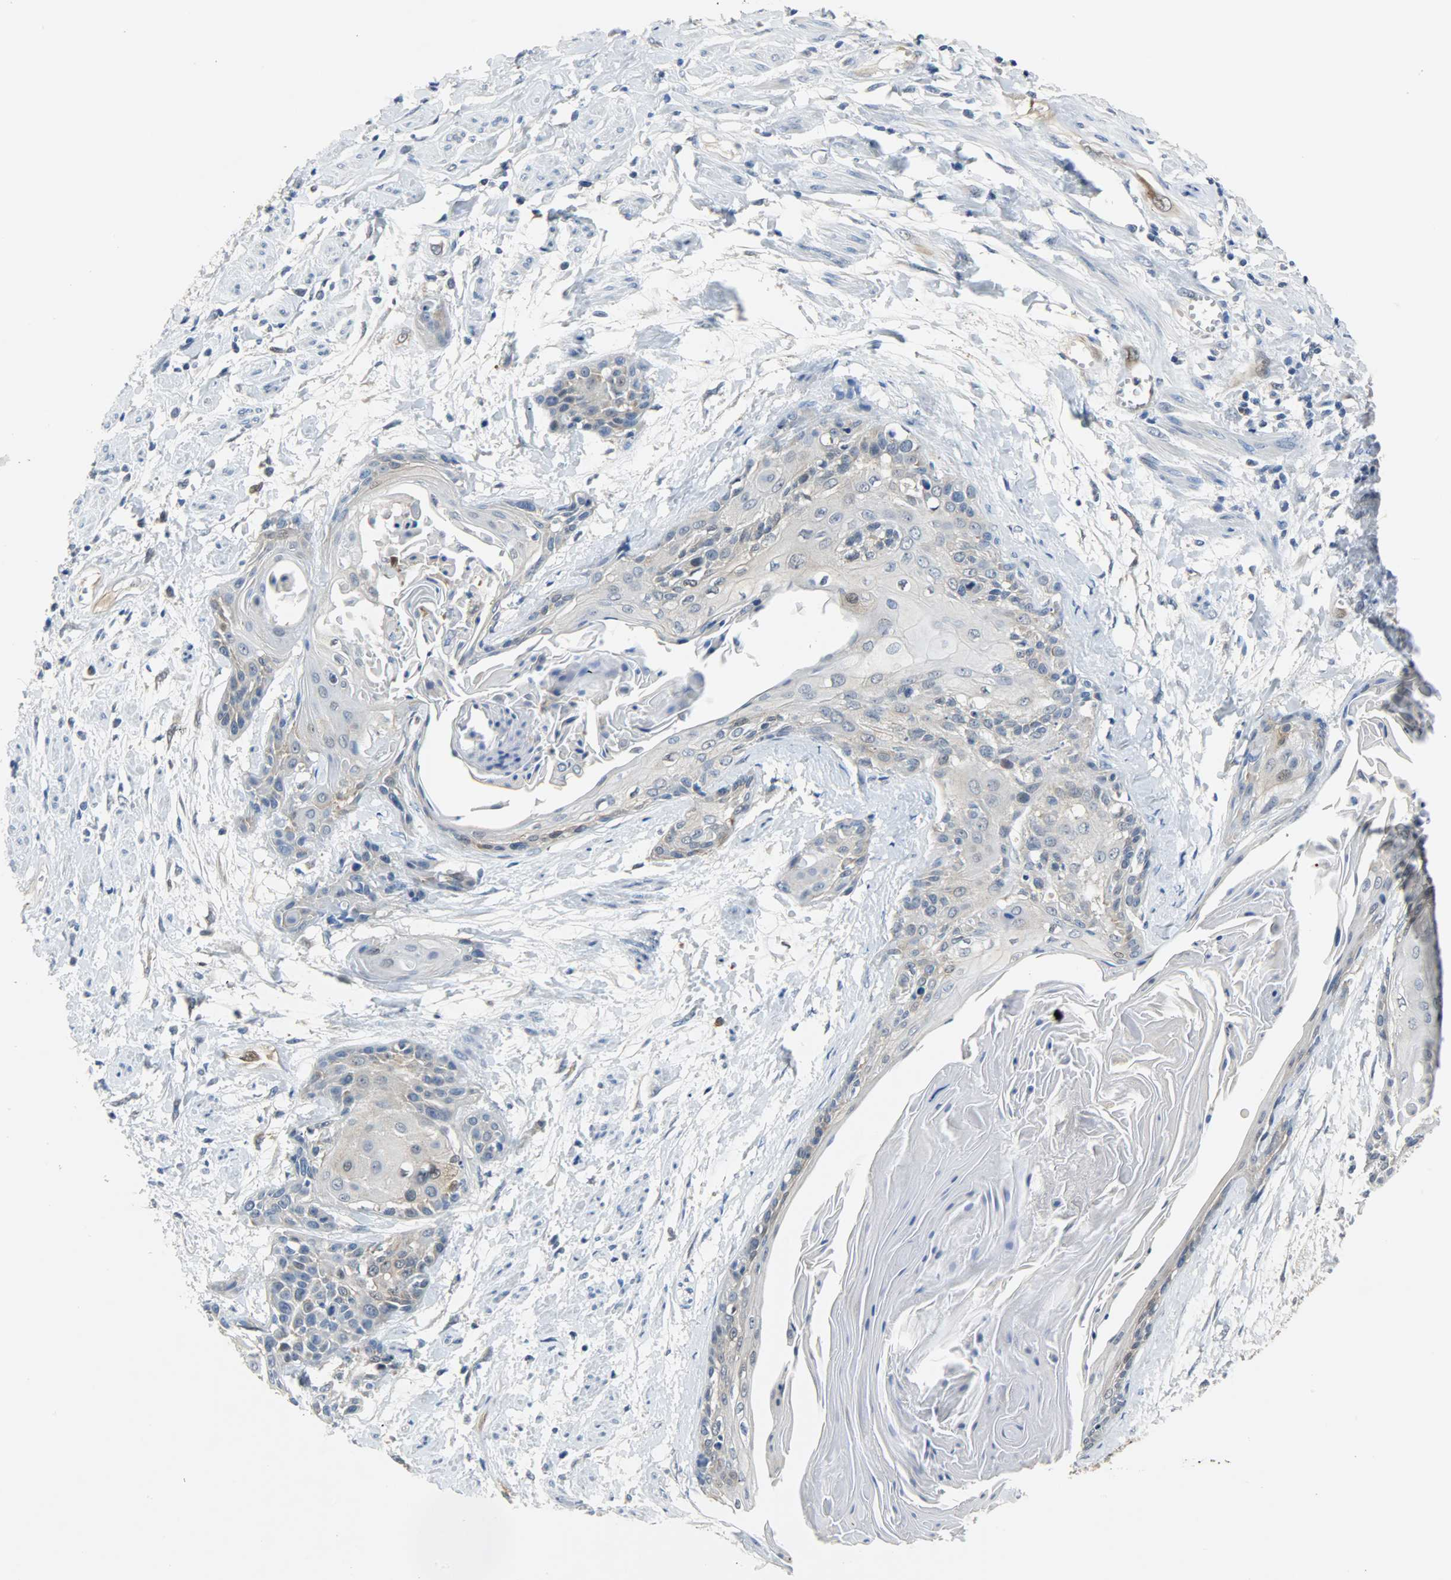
{"staining": {"intensity": "negative", "quantity": "none", "location": "none"}, "tissue": "cervical cancer", "cell_type": "Tumor cells", "image_type": "cancer", "snomed": [{"axis": "morphology", "description": "Squamous cell carcinoma, NOS"}, {"axis": "topography", "description": "Cervix"}], "caption": "Squamous cell carcinoma (cervical) stained for a protein using immunohistochemistry (IHC) displays no staining tumor cells.", "gene": "EIF4EBP1", "patient": {"sex": "female", "age": 57}}